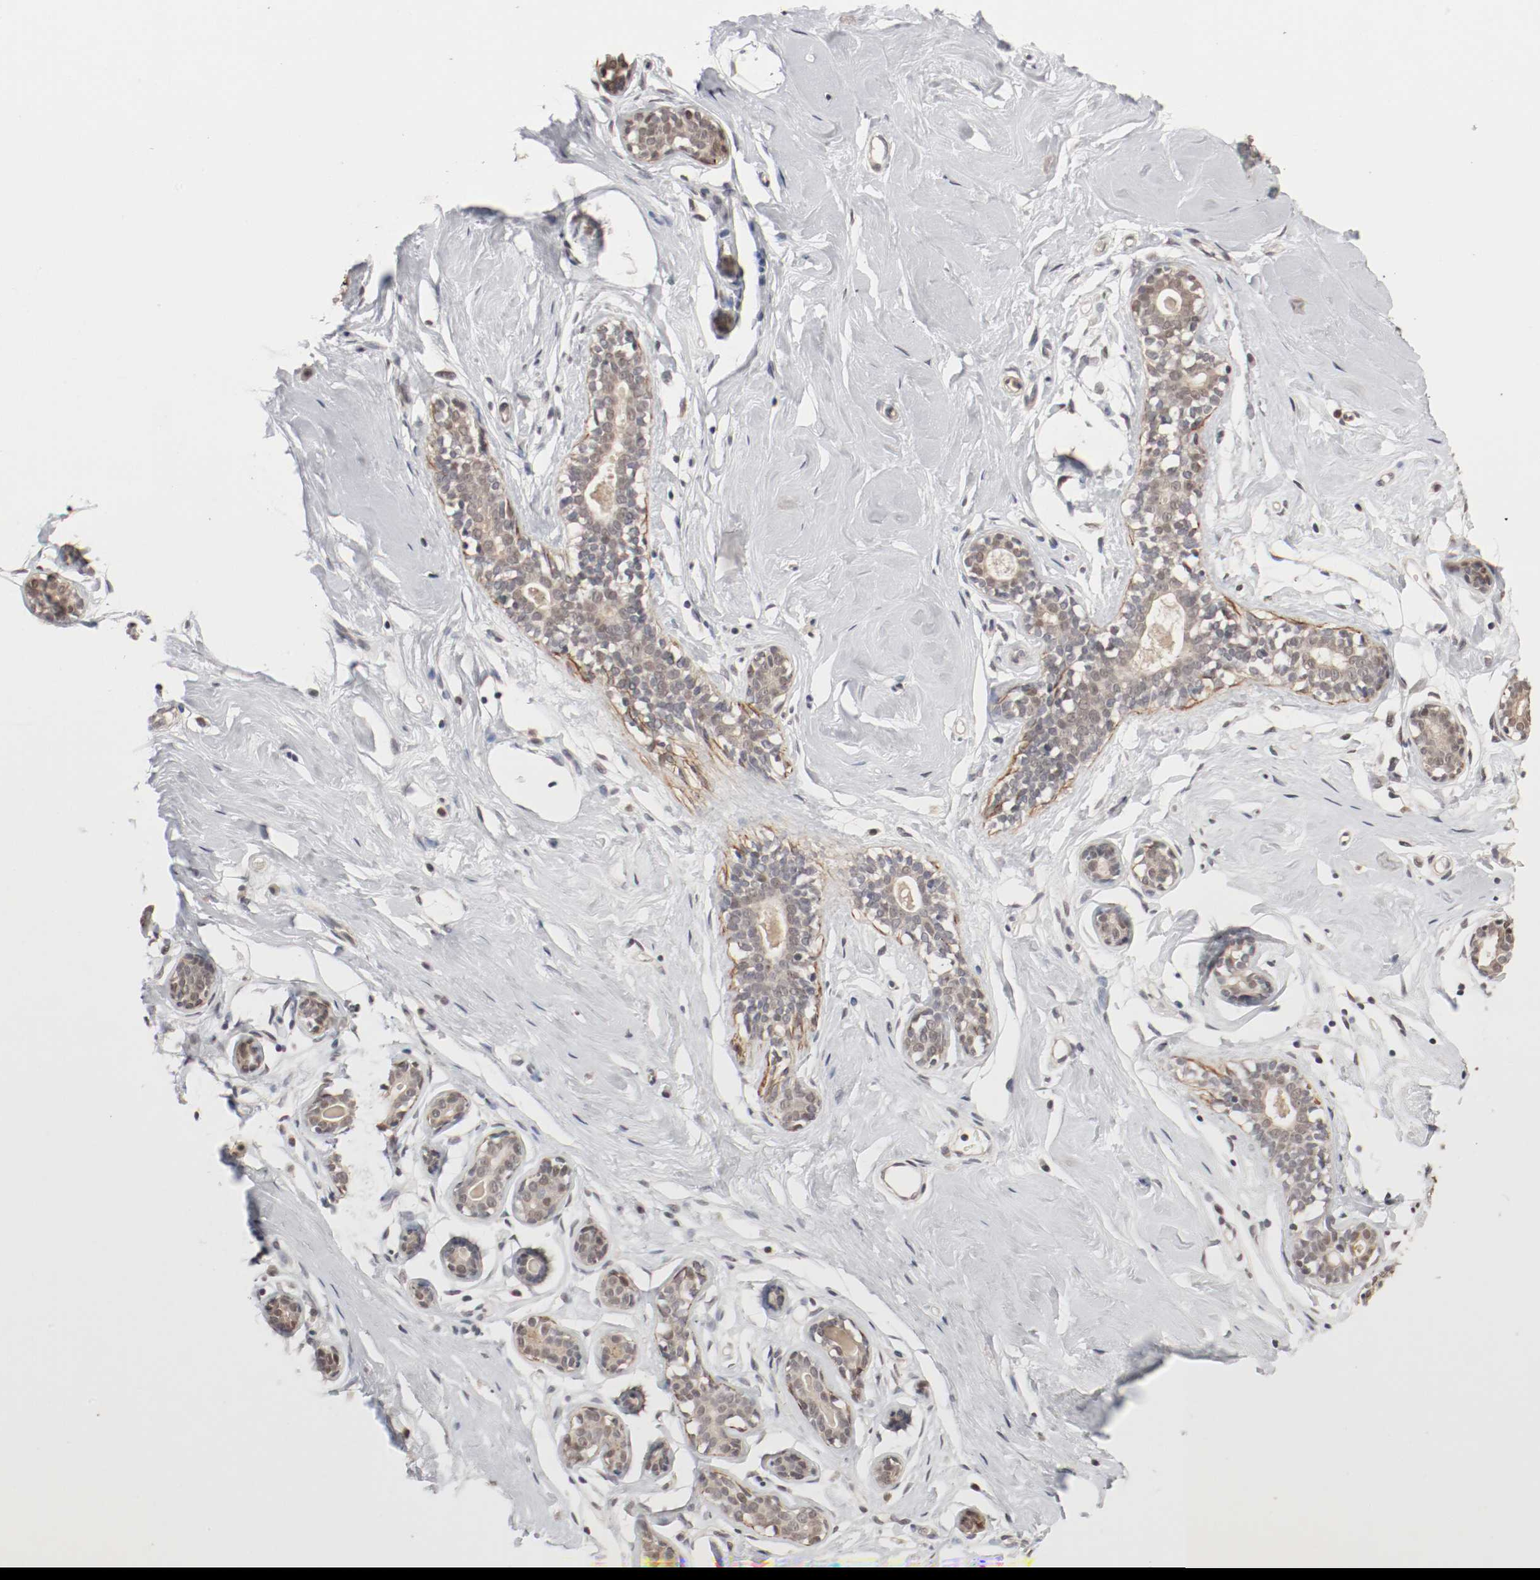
{"staining": {"intensity": "weak", "quantity": ">75%", "location": "cytoplasmic/membranous"}, "tissue": "breast", "cell_type": "Adipocytes", "image_type": "normal", "snomed": [{"axis": "morphology", "description": "Normal tissue, NOS"}, {"axis": "topography", "description": "Breast"}], "caption": "Breast stained with DAB immunohistochemistry reveals low levels of weak cytoplasmic/membranous expression in about >75% of adipocytes.", "gene": "CSNK2B", "patient": {"sex": "female", "age": 23}}